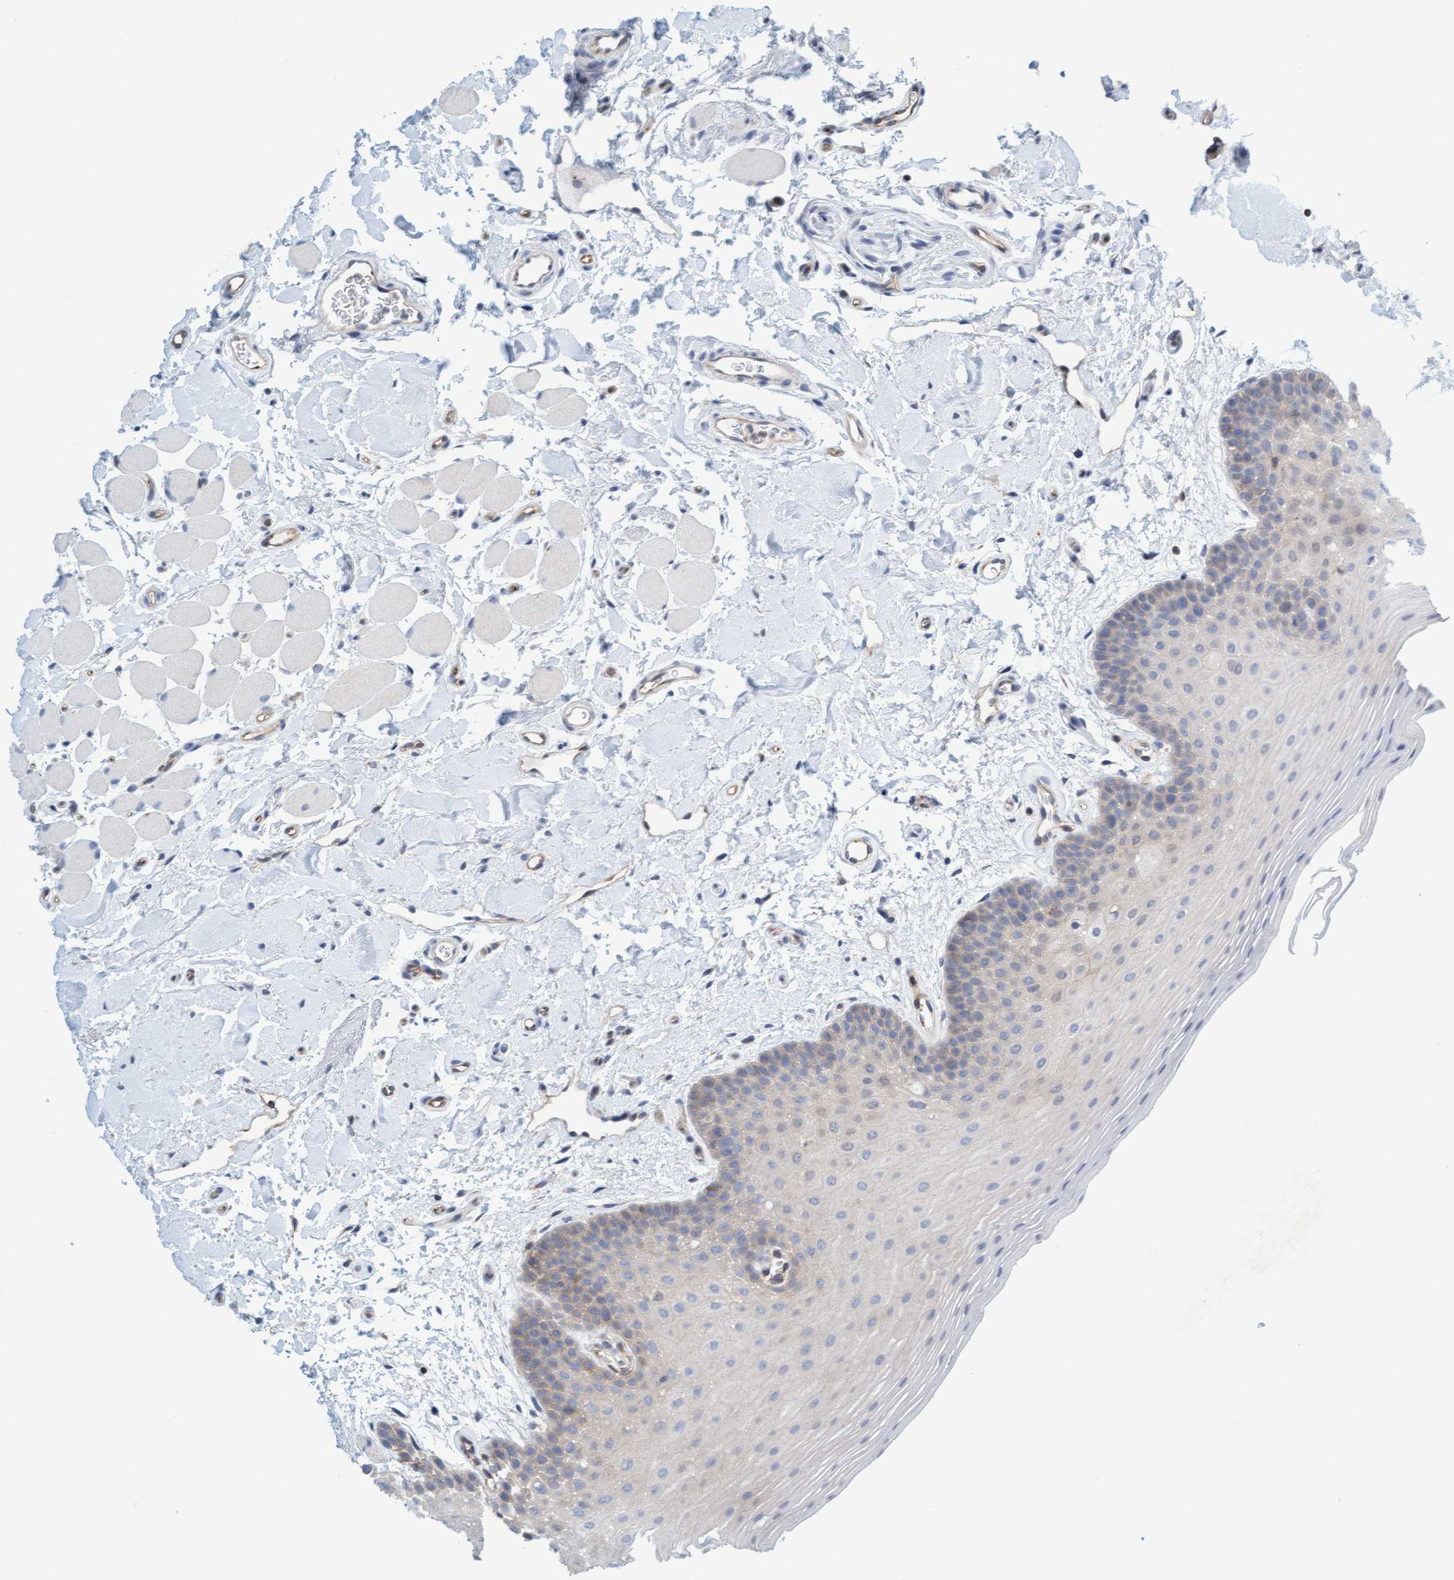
{"staining": {"intensity": "weak", "quantity": "<25%", "location": "cytoplasmic/membranous"}, "tissue": "oral mucosa", "cell_type": "Squamous epithelial cells", "image_type": "normal", "snomed": [{"axis": "morphology", "description": "Normal tissue, NOS"}, {"axis": "topography", "description": "Oral tissue"}], "caption": "This is an IHC micrograph of unremarkable human oral mucosa. There is no positivity in squamous epithelial cells.", "gene": "PRKD2", "patient": {"sex": "male", "age": 62}}